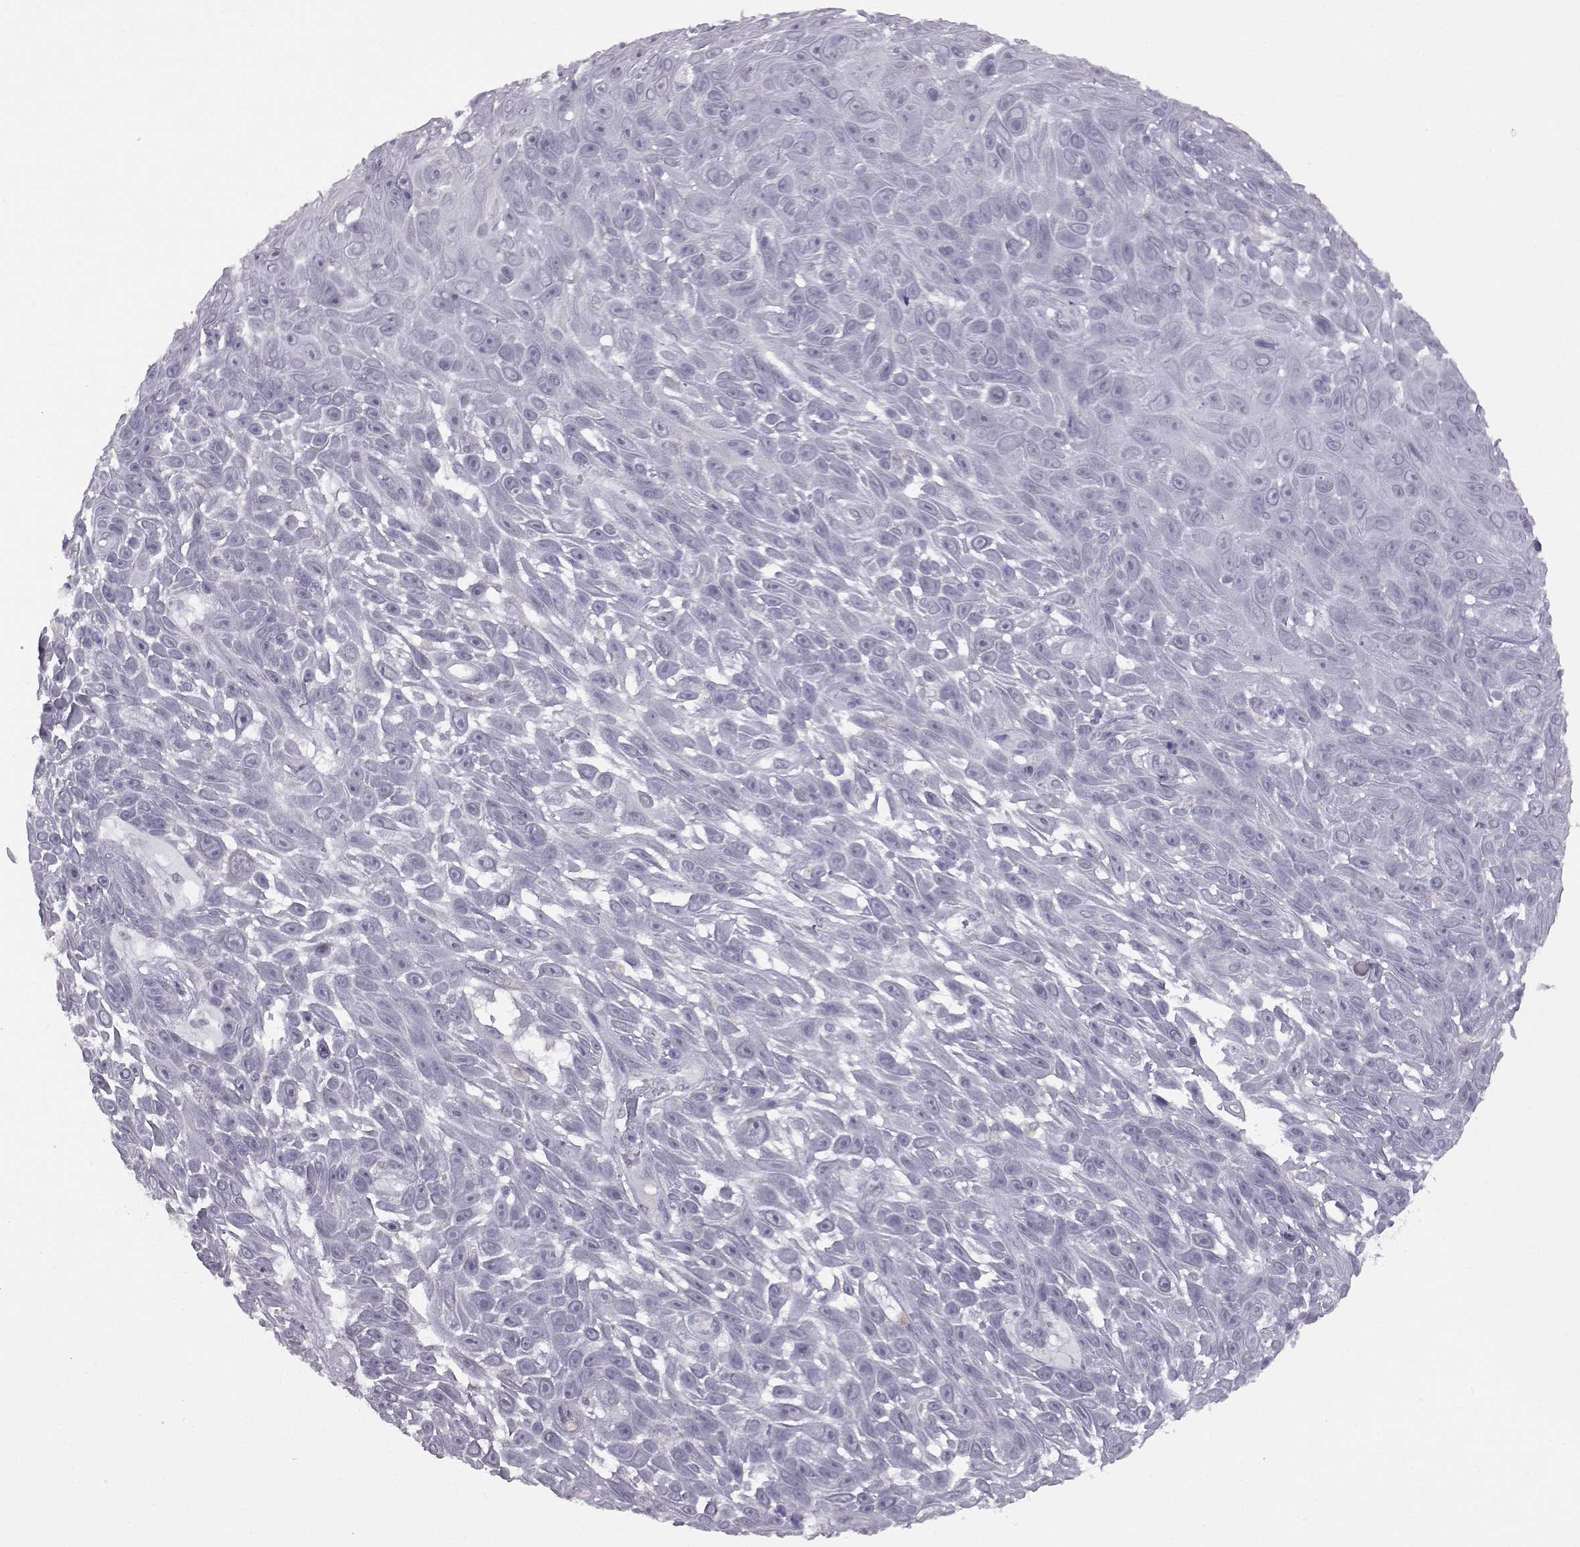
{"staining": {"intensity": "negative", "quantity": "none", "location": "none"}, "tissue": "skin cancer", "cell_type": "Tumor cells", "image_type": "cancer", "snomed": [{"axis": "morphology", "description": "Squamous cell carcinoma, NOS"}, {"axis": "topography", "description": "Skin"}], "caption": "Tumor cells show no significant staining in skin cancer (squamous cell carcinoma).", "gene": "VGF", "patient": {"sex": "male", "age": 82}}